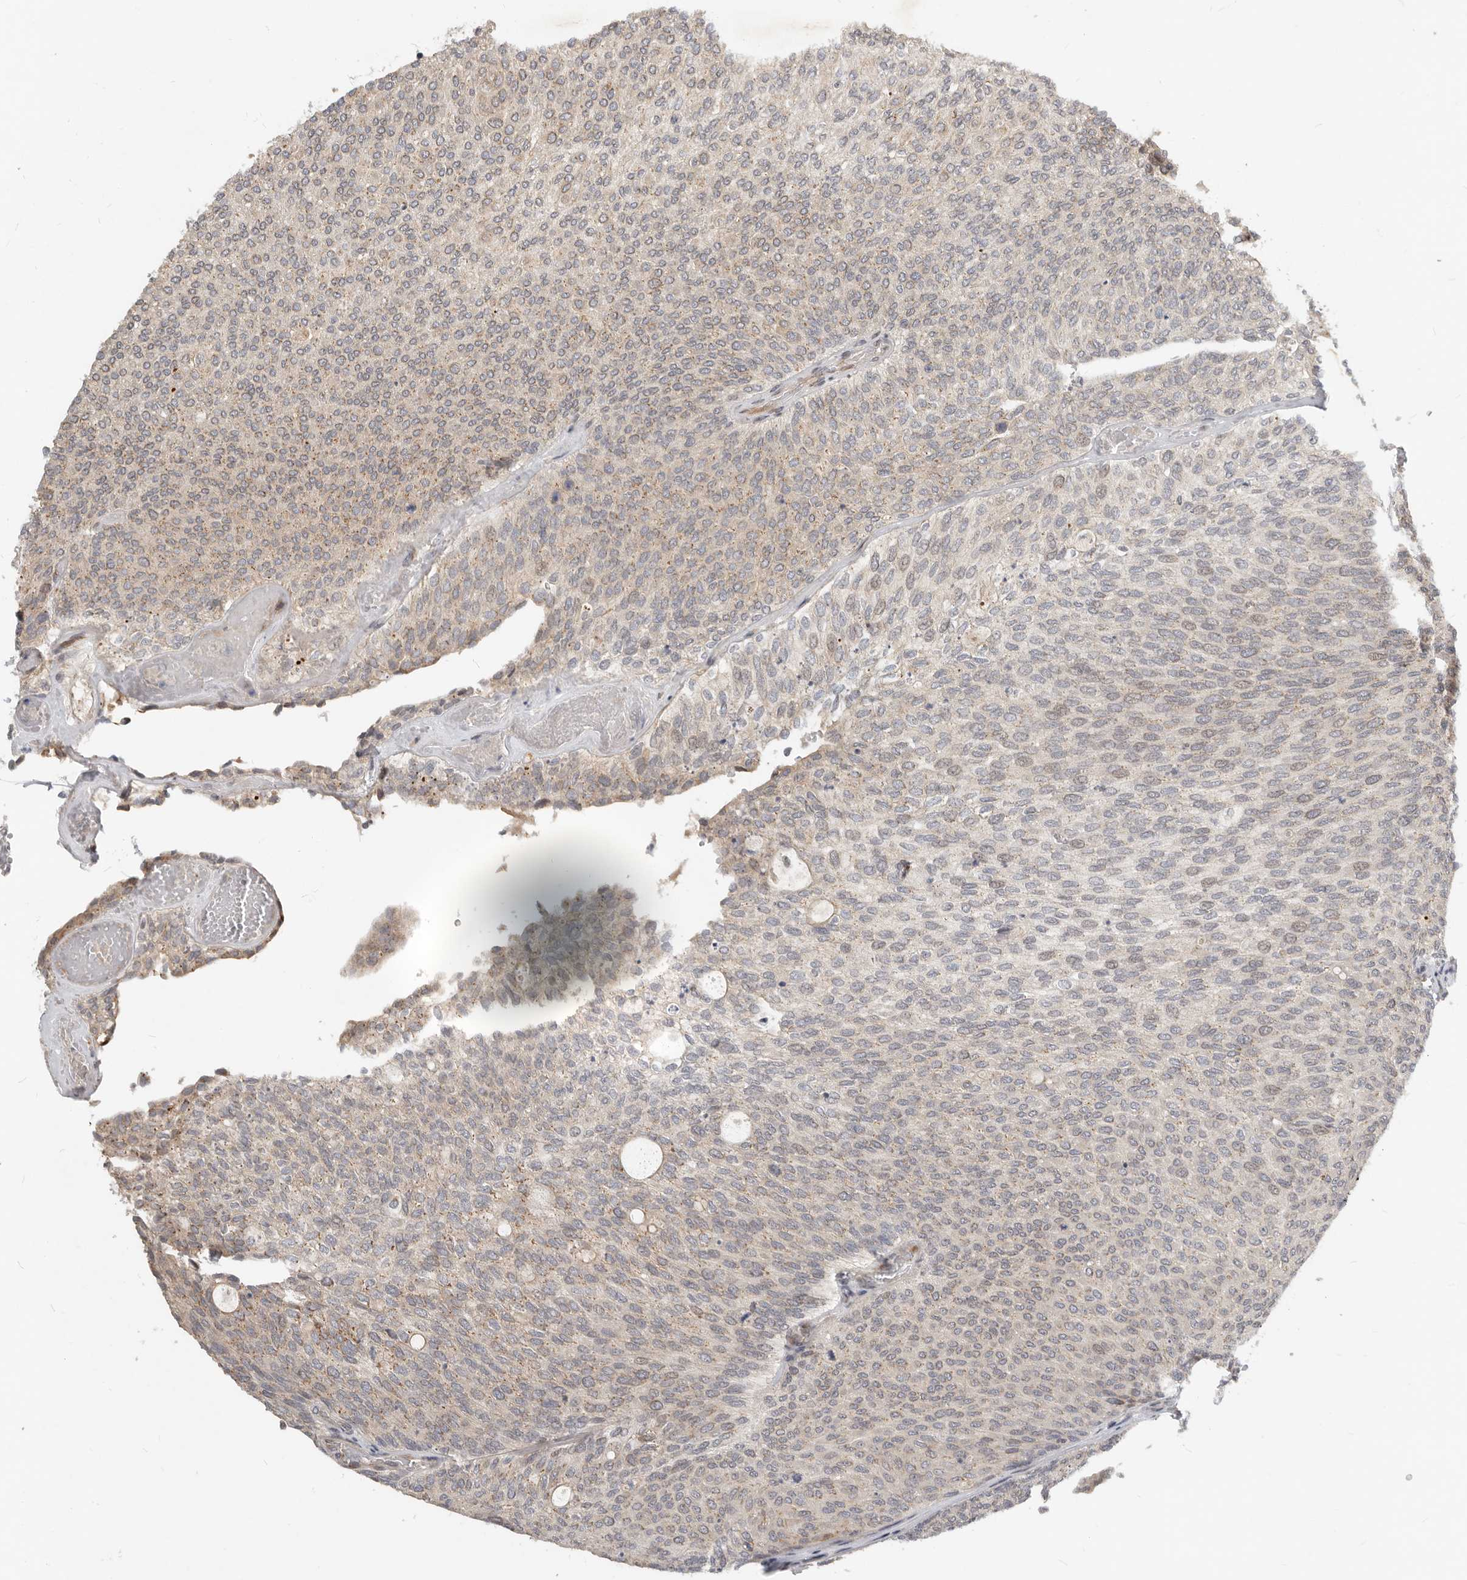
{"staining": {"intensity": "moderate", "quantity": "<25%", "location": "cytoplasmic/membranous"}, "tissue": "urothelial cancer", "cell_type": "Tumor cells", "image_type": "cancer", "snomed": [{"axis": "morphology", "description": "Urothelial carcinoma, Low grade"}, {"axis": "topography", "description": "Urinary bladder"}], "caption": "Protein analysis of urothelial carcinoma (low-grade) tissue displays moderate cytoplasmic/membranous staining in about <25% of tumor cells.", "gene": "NPY4R", "patient": {"sex": "female", "age": 79}}